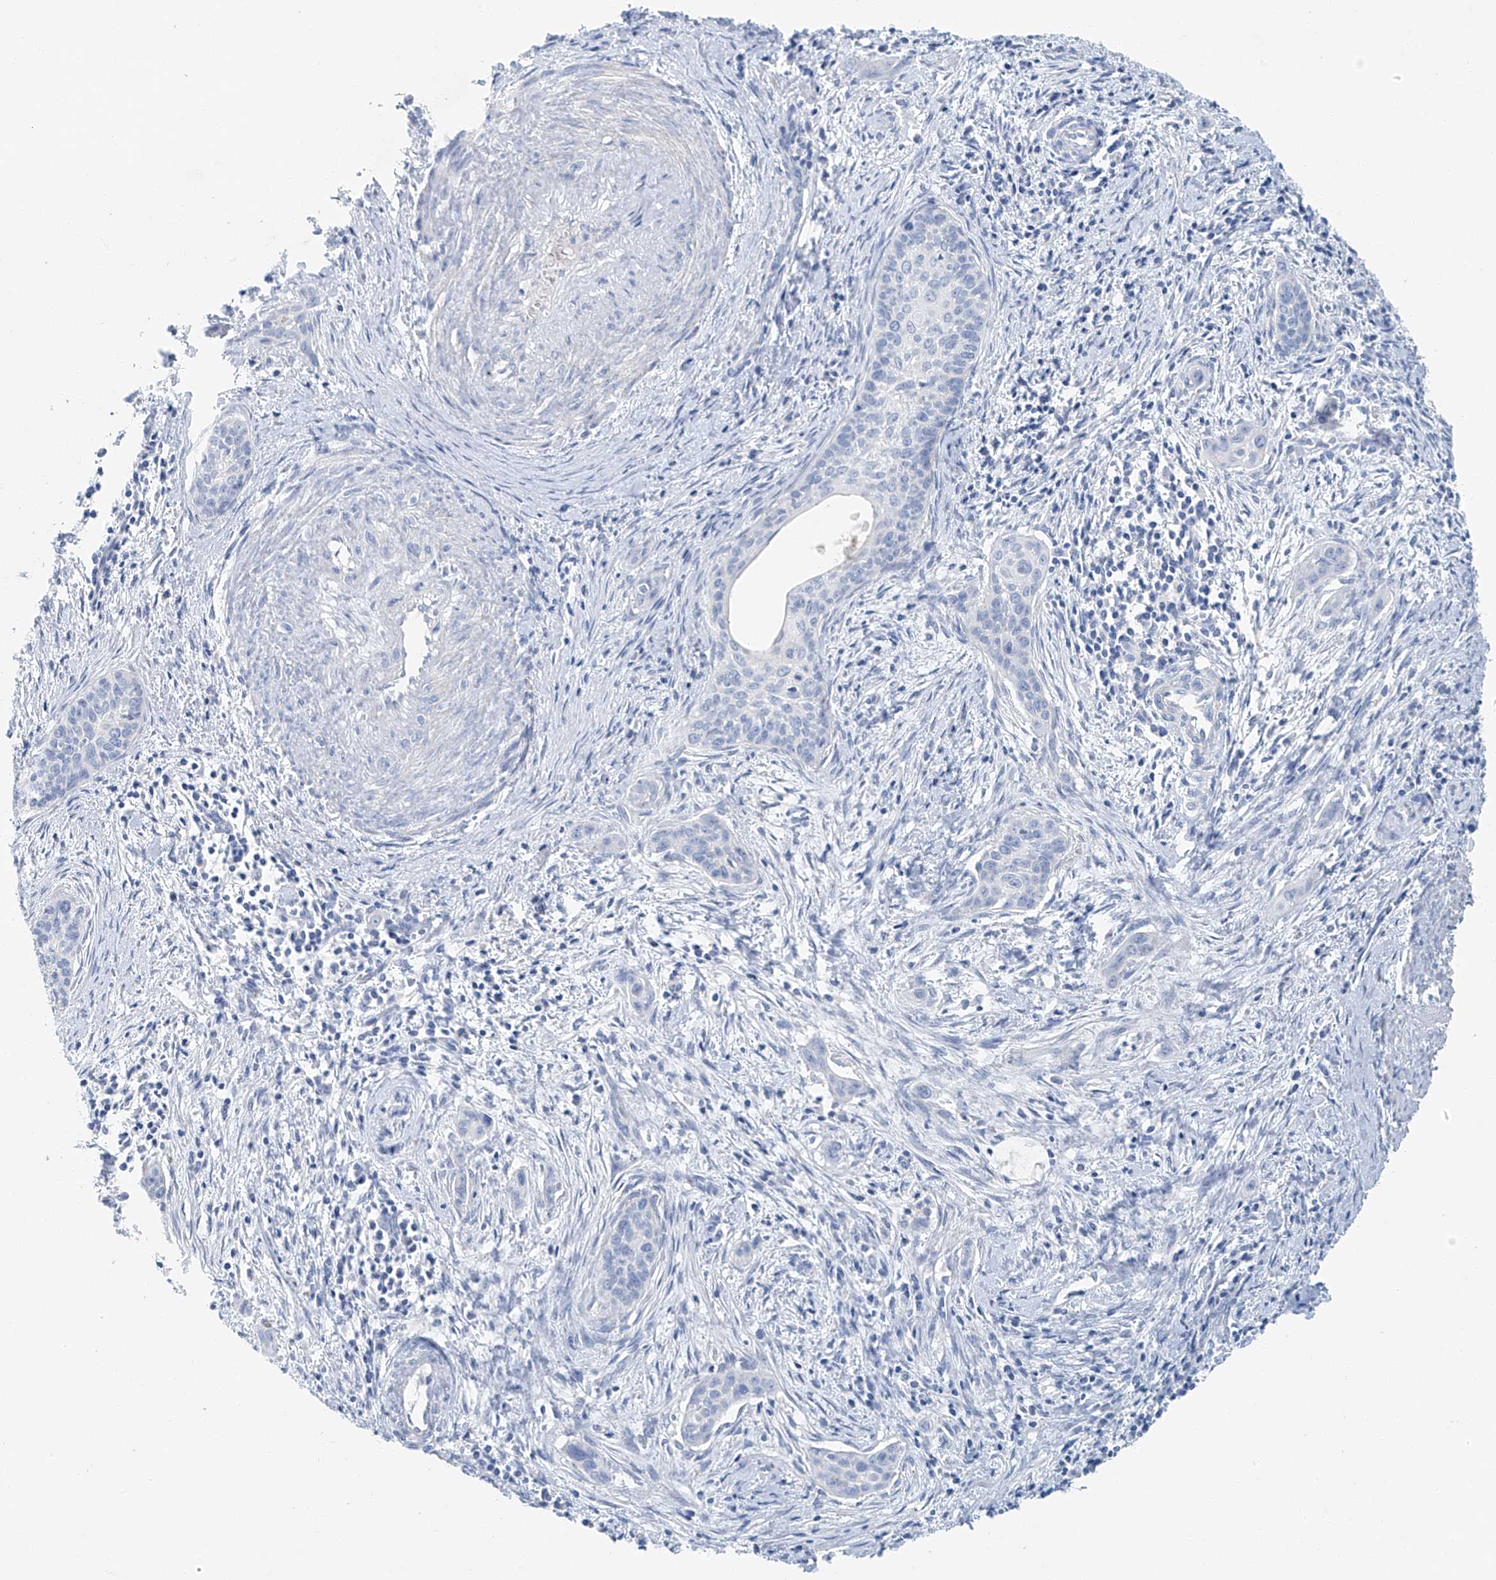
{"staining": {"intensity": "negative", "quantity": "none", "location": "none"}, "tissue": "cervical cancer", "cell_type": "Tumor cells", "image_type": "cancer", "snomed": [{"axis": "morphology", "description": "Squamous cell carcinoma, NOS"}, {"axis": "topography", "description": "Cervix"}], "caption": "Immunohistochemistry micrograph of neoplastic tissue: cervical cancer stained with DAB (3,3'-diaminobenzidine) reveals no significant protein positivity in tumor cells.", "gene": "C1orf87", "patient": {"sex": "female", "age": 33}}